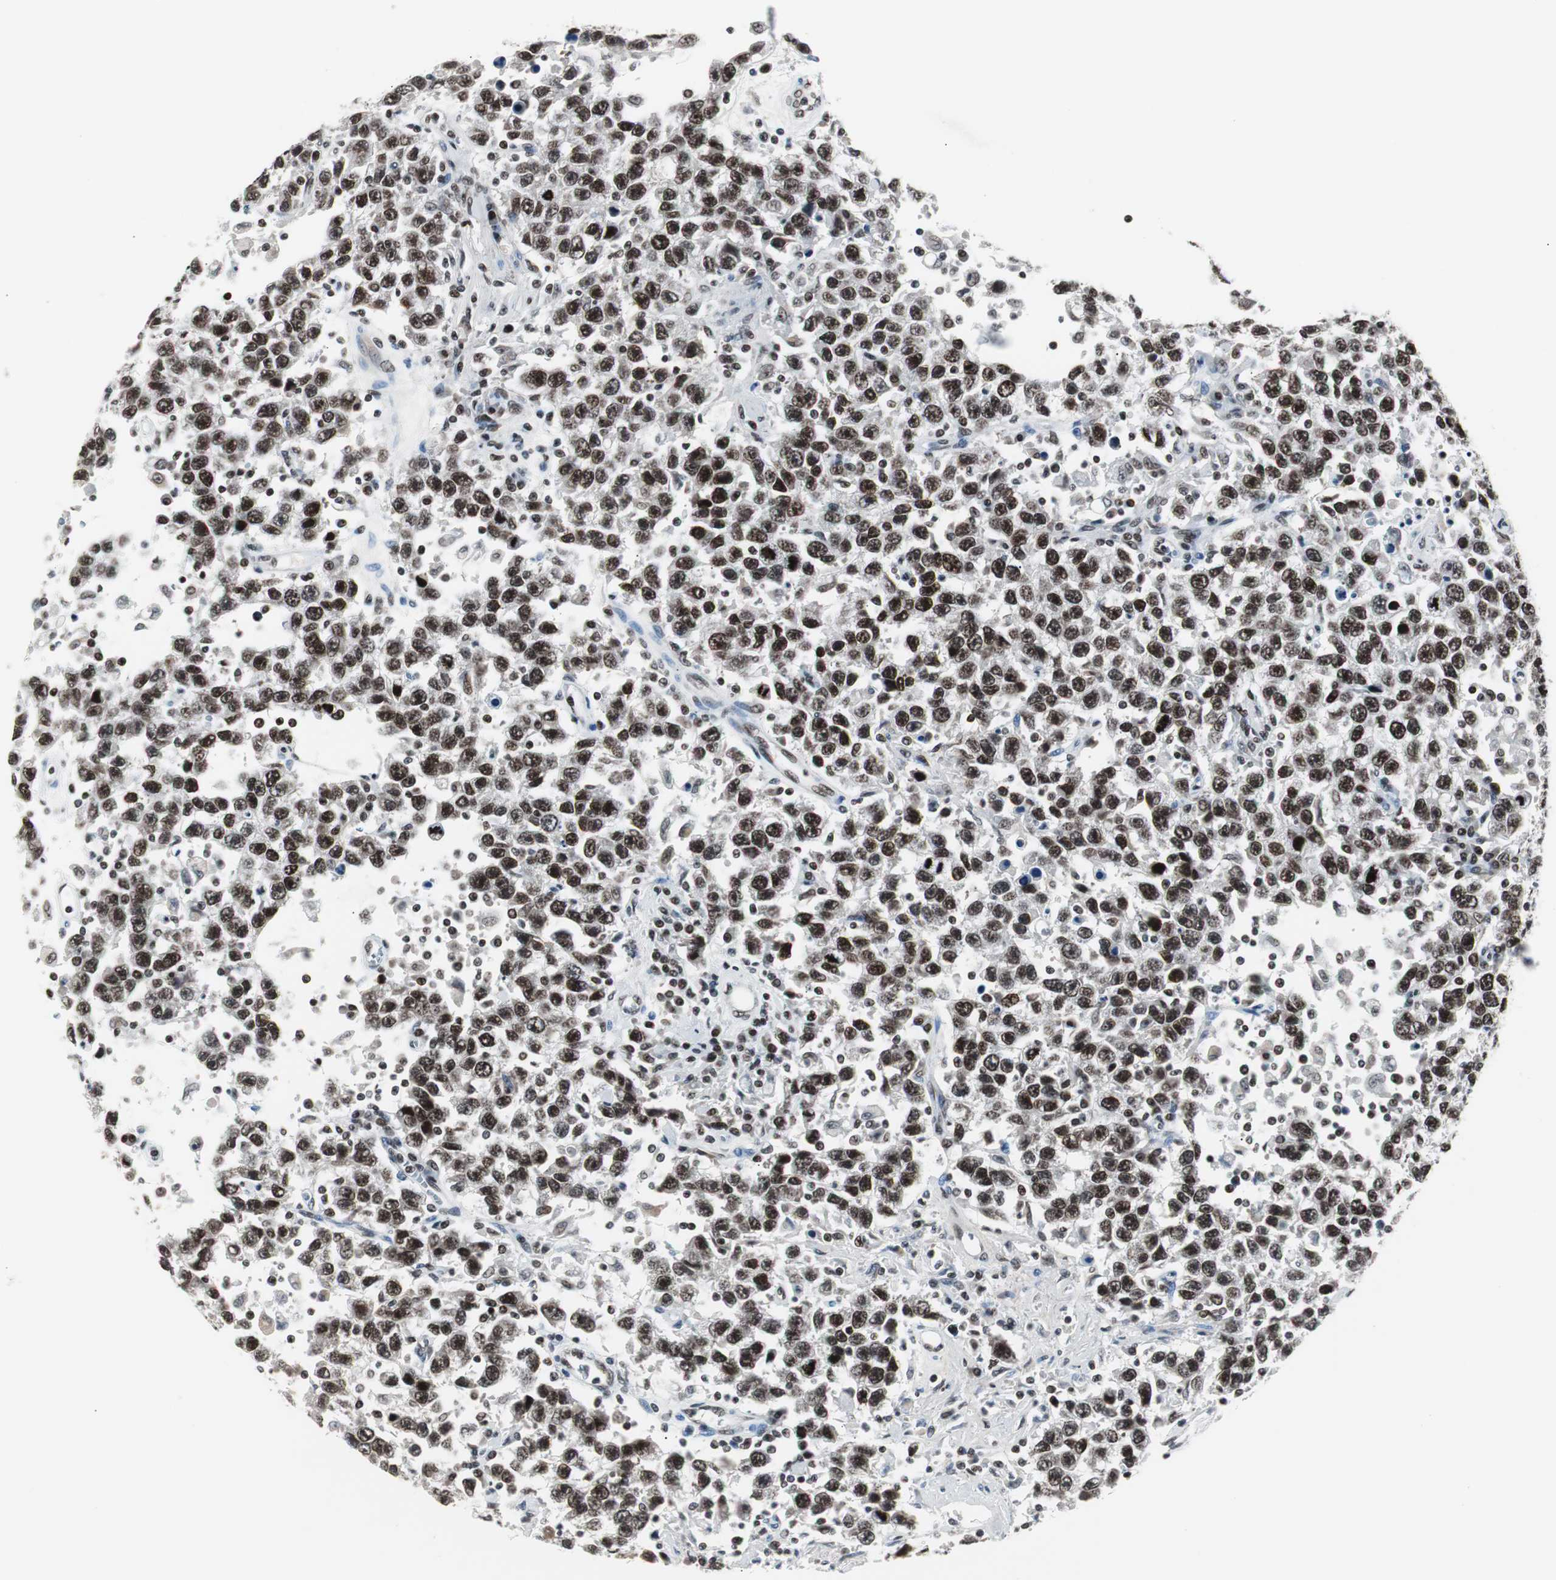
{"staining": {"intensity": "strong", "quantity": ">75%", "location": "nuclear"}, "tissue": "testis cancer", "cell_type": "Tumor cells", "image_type": "cancer", "snomed": [{"axis": "morphology", "description": "Seminoma, NOS"}, {"axis": "topography", "description": "Testis"}], "caption": "IHC histopathology image of human testis cancer (seminoma) stained for a protein (brown), which shows high levels of strong nuclear expression in approximately >75% of tumor cells.", "gene": "XRCC1", "patient": {"sex": "male", "age": 41}}